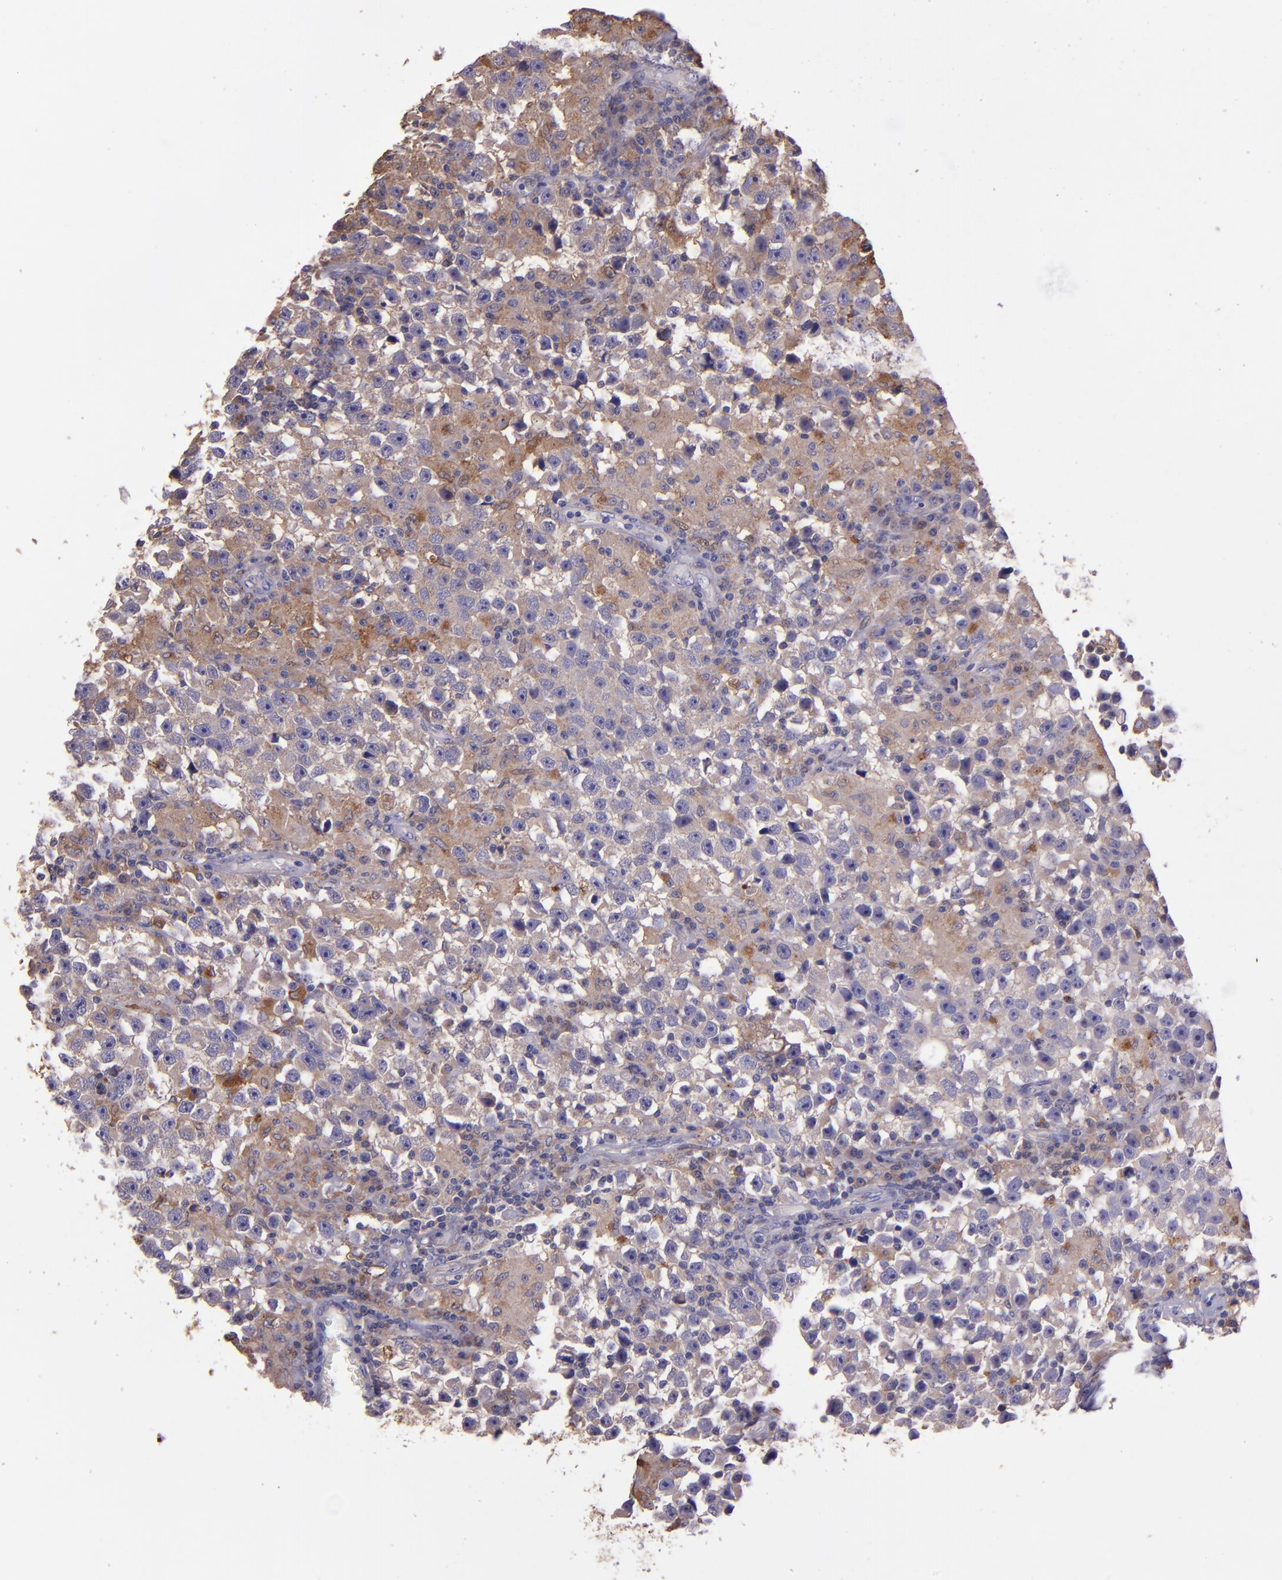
{"staining": {"intensity": "weak", "quantity": ">75%", "location": "cytoplasmic/membranous"}, "tissue": "testis cancer", "cell_type": "Tumor cells", "image_type": "cancer", "snomed": [{"axis": "morphology", "description": "Seminoma, NOS"}, {"axis": "topography", "description": "Testis"}], "caption": "A high-resolution image shows IHC staining of seminoma (testis), which exhibits weak cytoplasmic/membranous staining in about >75% of tumor cells. (Stains: DAB (3,3'-diaminobenzidine) in brown, nuclei in blue, Microscopy: brightfield microscopy at high magnification).", "gene": "WASHC1", "patient": {"sex": "male", "age": 33}}